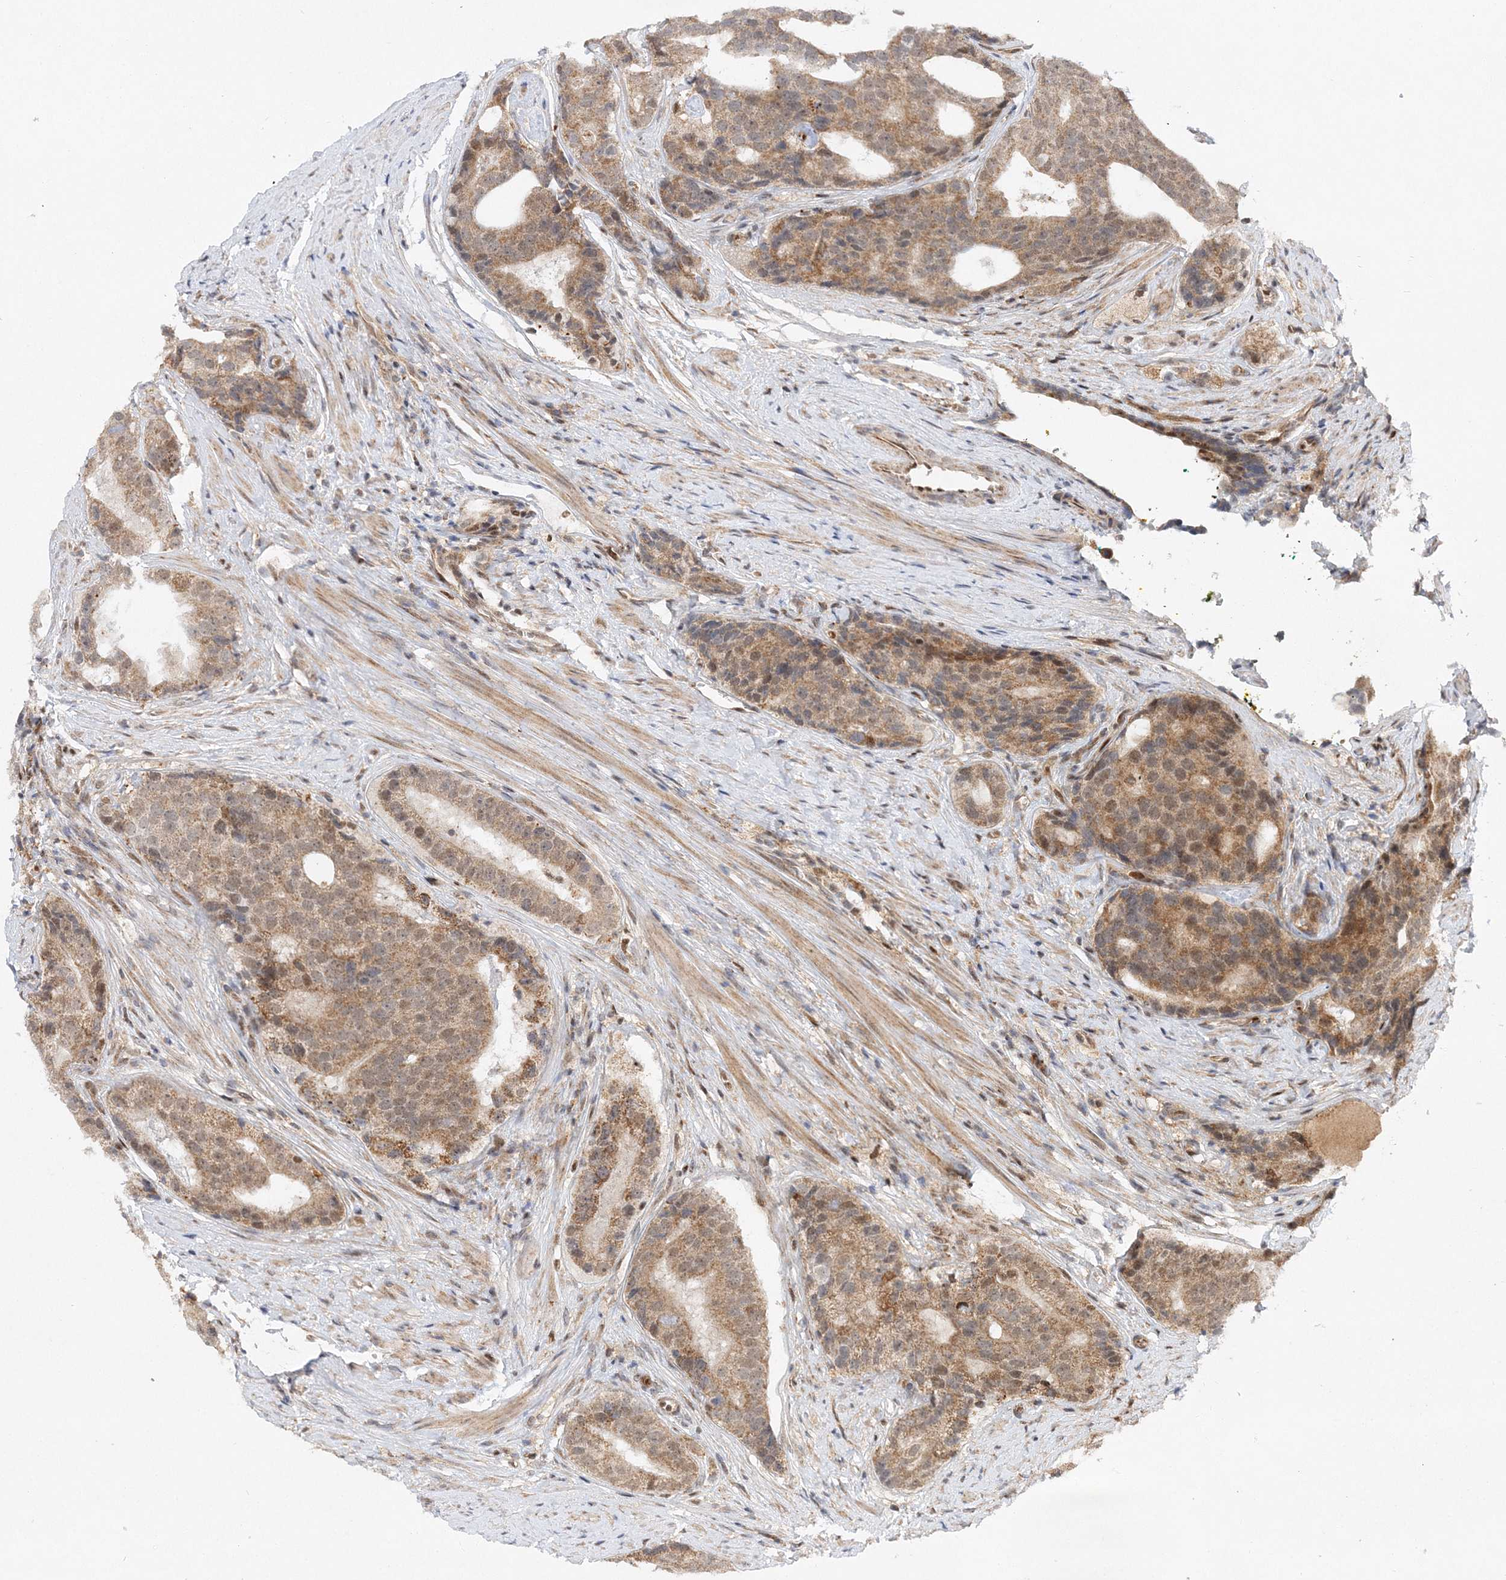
{"staining": {"intensity": "moderate", "quantity": ">75%", "location": "cytoplasmic/membranous"}, "tissue": "prostate cancer", "cell_type": "Tumor cells", "image_type": "cancer", "snomed": [{"axis": "morphology", "description": "Adenocarcinoma, High grade"}, {"axis": "topography", "description": "Prostate"}], "caption": "High-magnification brightfield microscopy of prostate cancer stained with DAB (brown) and counterstained with hematoxylin (blue). tumor cells exhibit moderate cytoplasmic/membranous expression is seen in about>75% of cells.", "gene": "RAB11FIP2", "patient": {"sex": "male", "age": 56}}